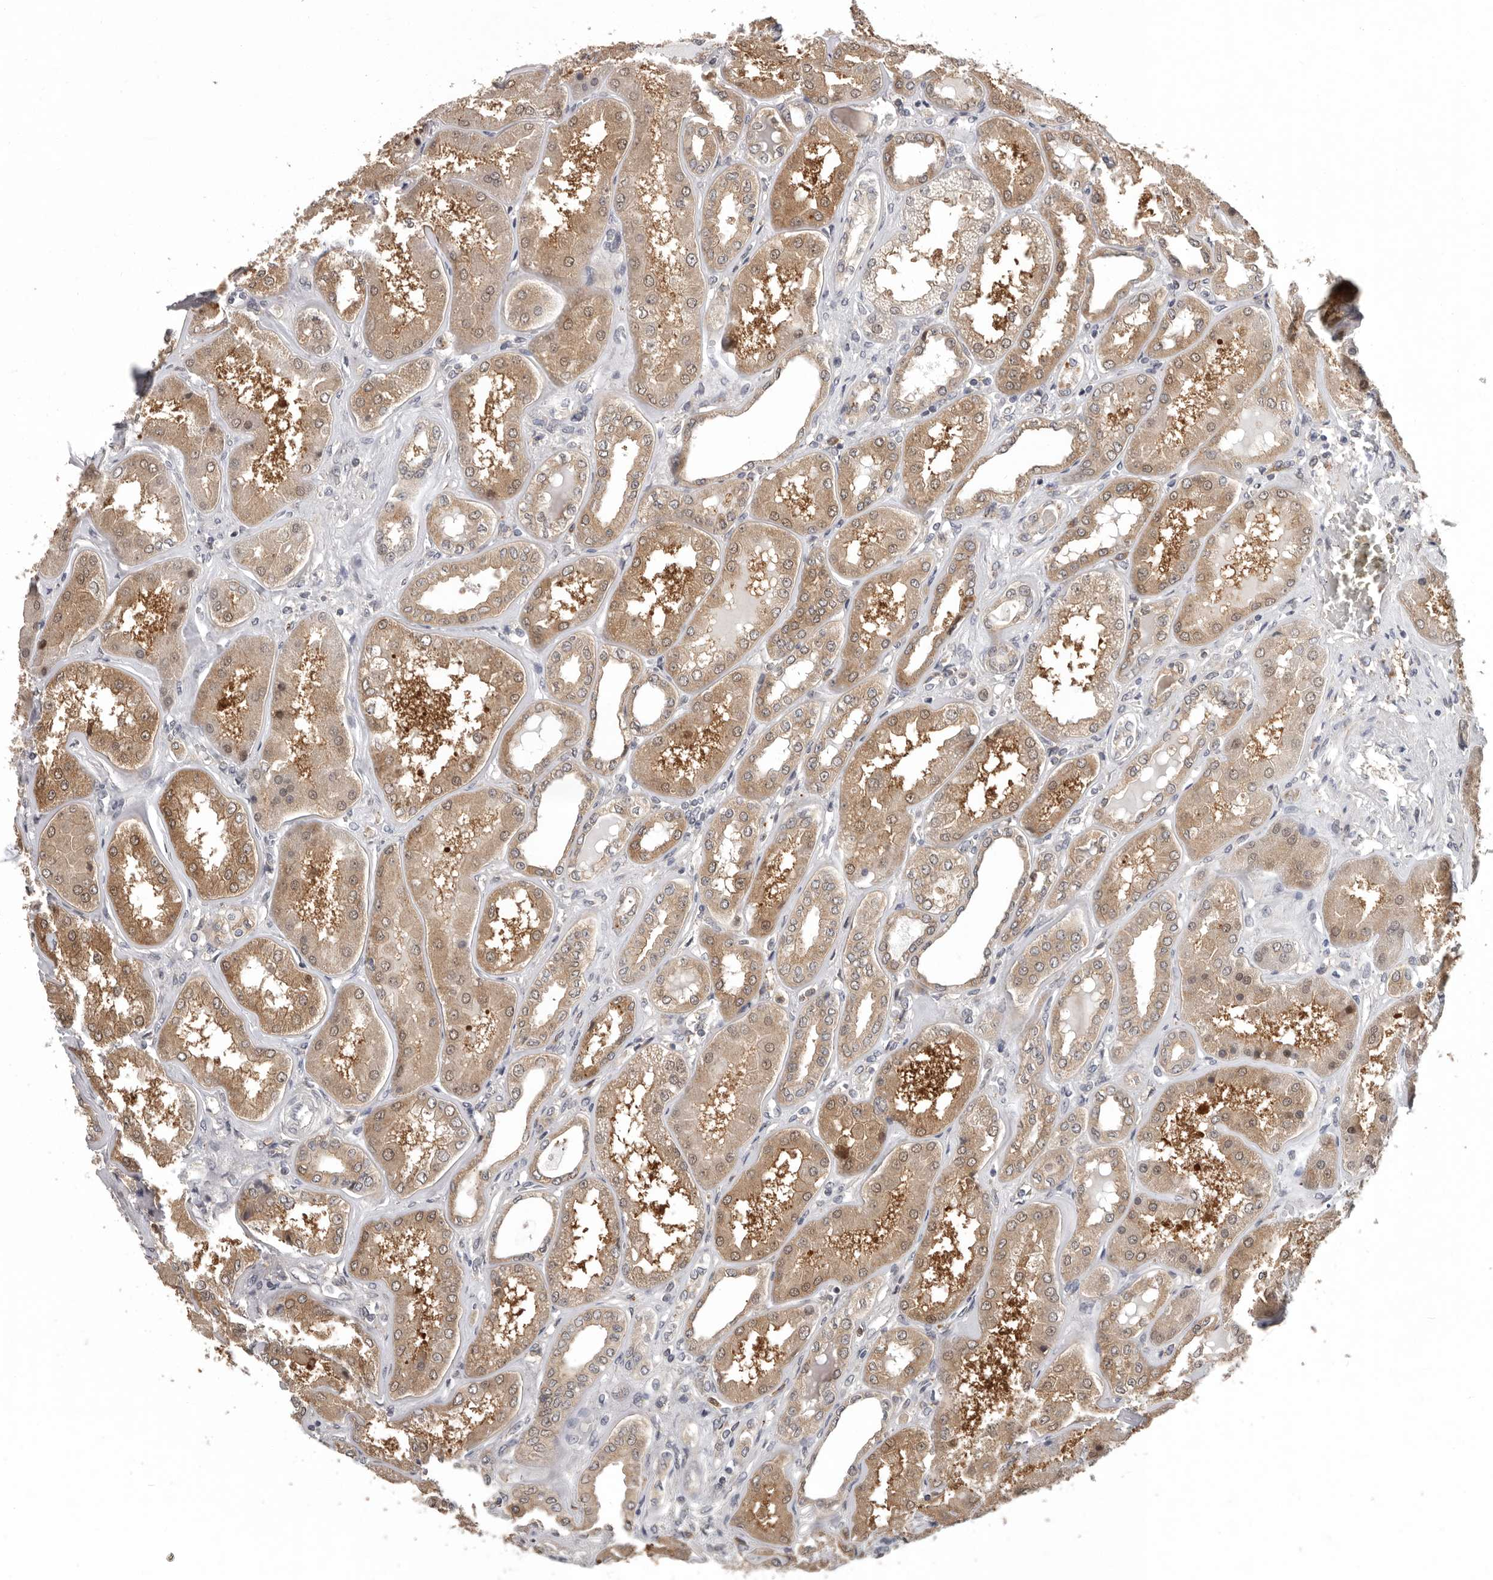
{"staining": {"intensity": "negative", "quantity": "none", "location": "none"}, "tissue": "kidney", "cell_type": "Cells in glomeruli", "image_type": "normal", "snomed": [{"axis": "morphology", "description": "Normal tissue, NOS"}, {"axis": "topography", "description": "Kidney"}], "caption": "Cells in glomeruli are negative for protein expression in benign human kidney. (IHC, brightfield microscopy, high magnification).", "gene": "RALGPS2", "patient": {"sex": "female", "age": 56}}